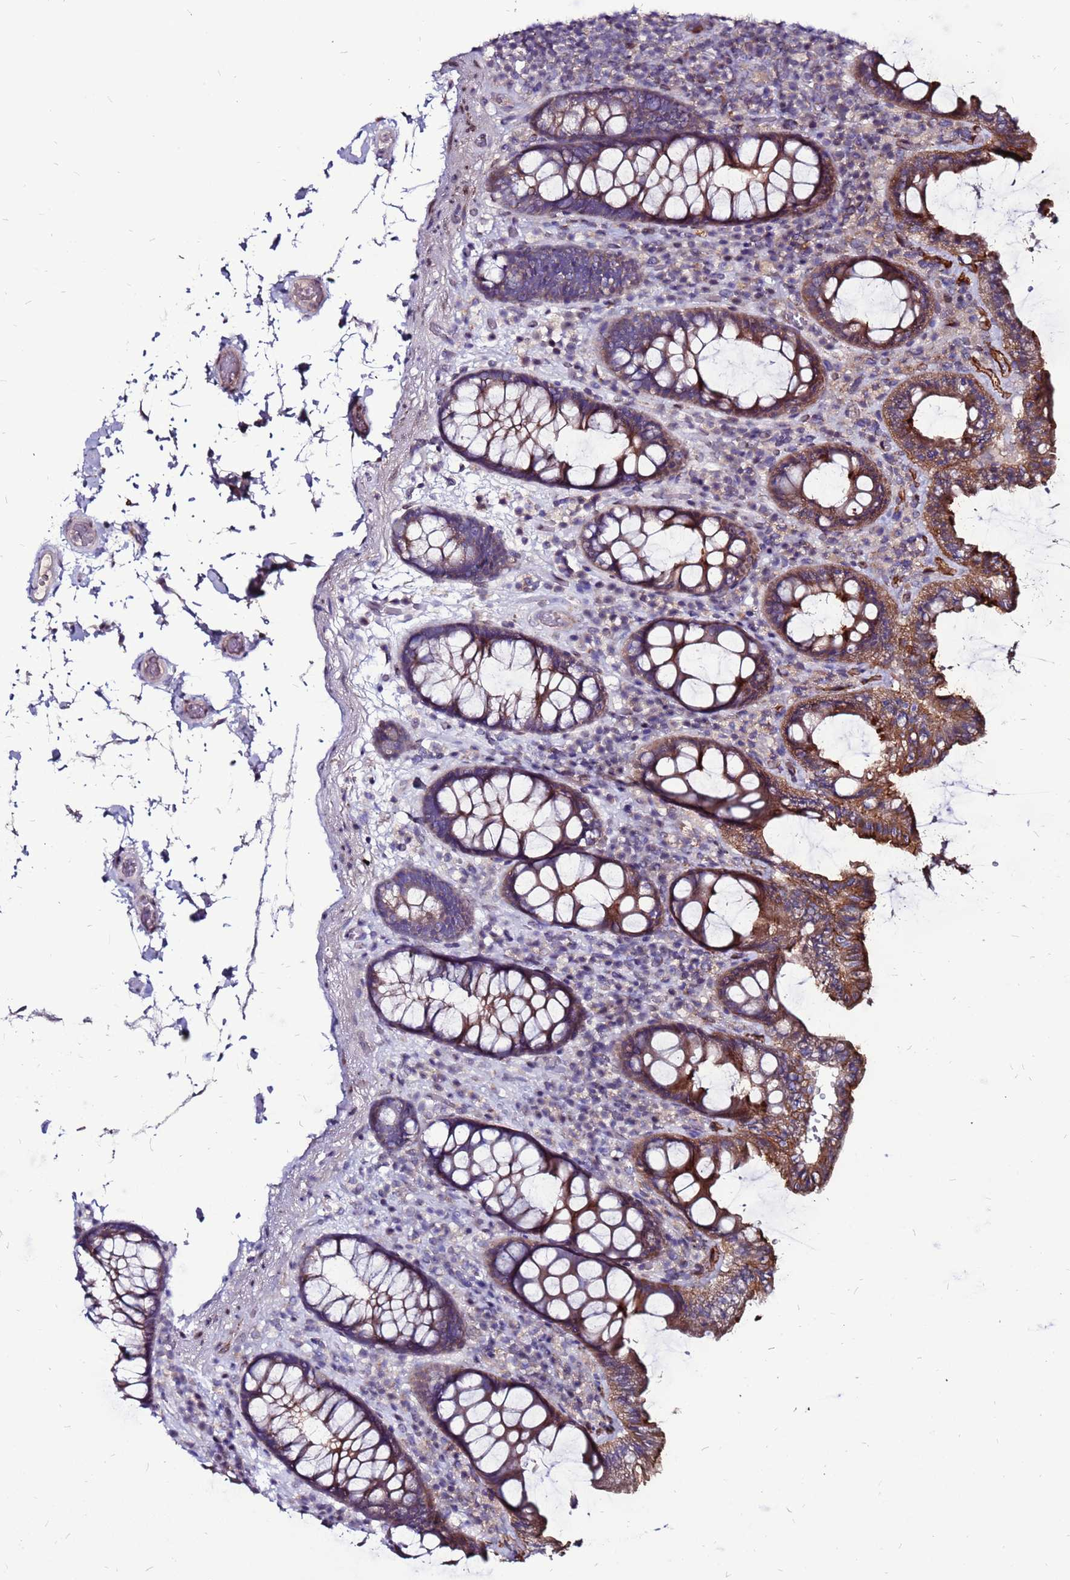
{"staining": {"intensity": "weak", "quantity": ">75%", "location": "cytoplasmic/membranous"}, "tissue": "colon", "cell_type": "Endothelial cells", "image_type": "normal", "snomed": [{"axis": "morphology", "description": "Normal tissue, NOS"}, {"axis": "topography", "description": "Colon"}], "caption": "Immunohistochemistry (IHC) photomicrograph of unremarkable colon: colon stained using immunohistochemistry demonstrates low levels of weak protein expression localized specifically in the cytoplasmic/membranous of endothelial cells, appearing as a cytoplasmic/membranous brown color.", "gene": "CCDC71", "patient": {"sex": "male", "age": 84}}